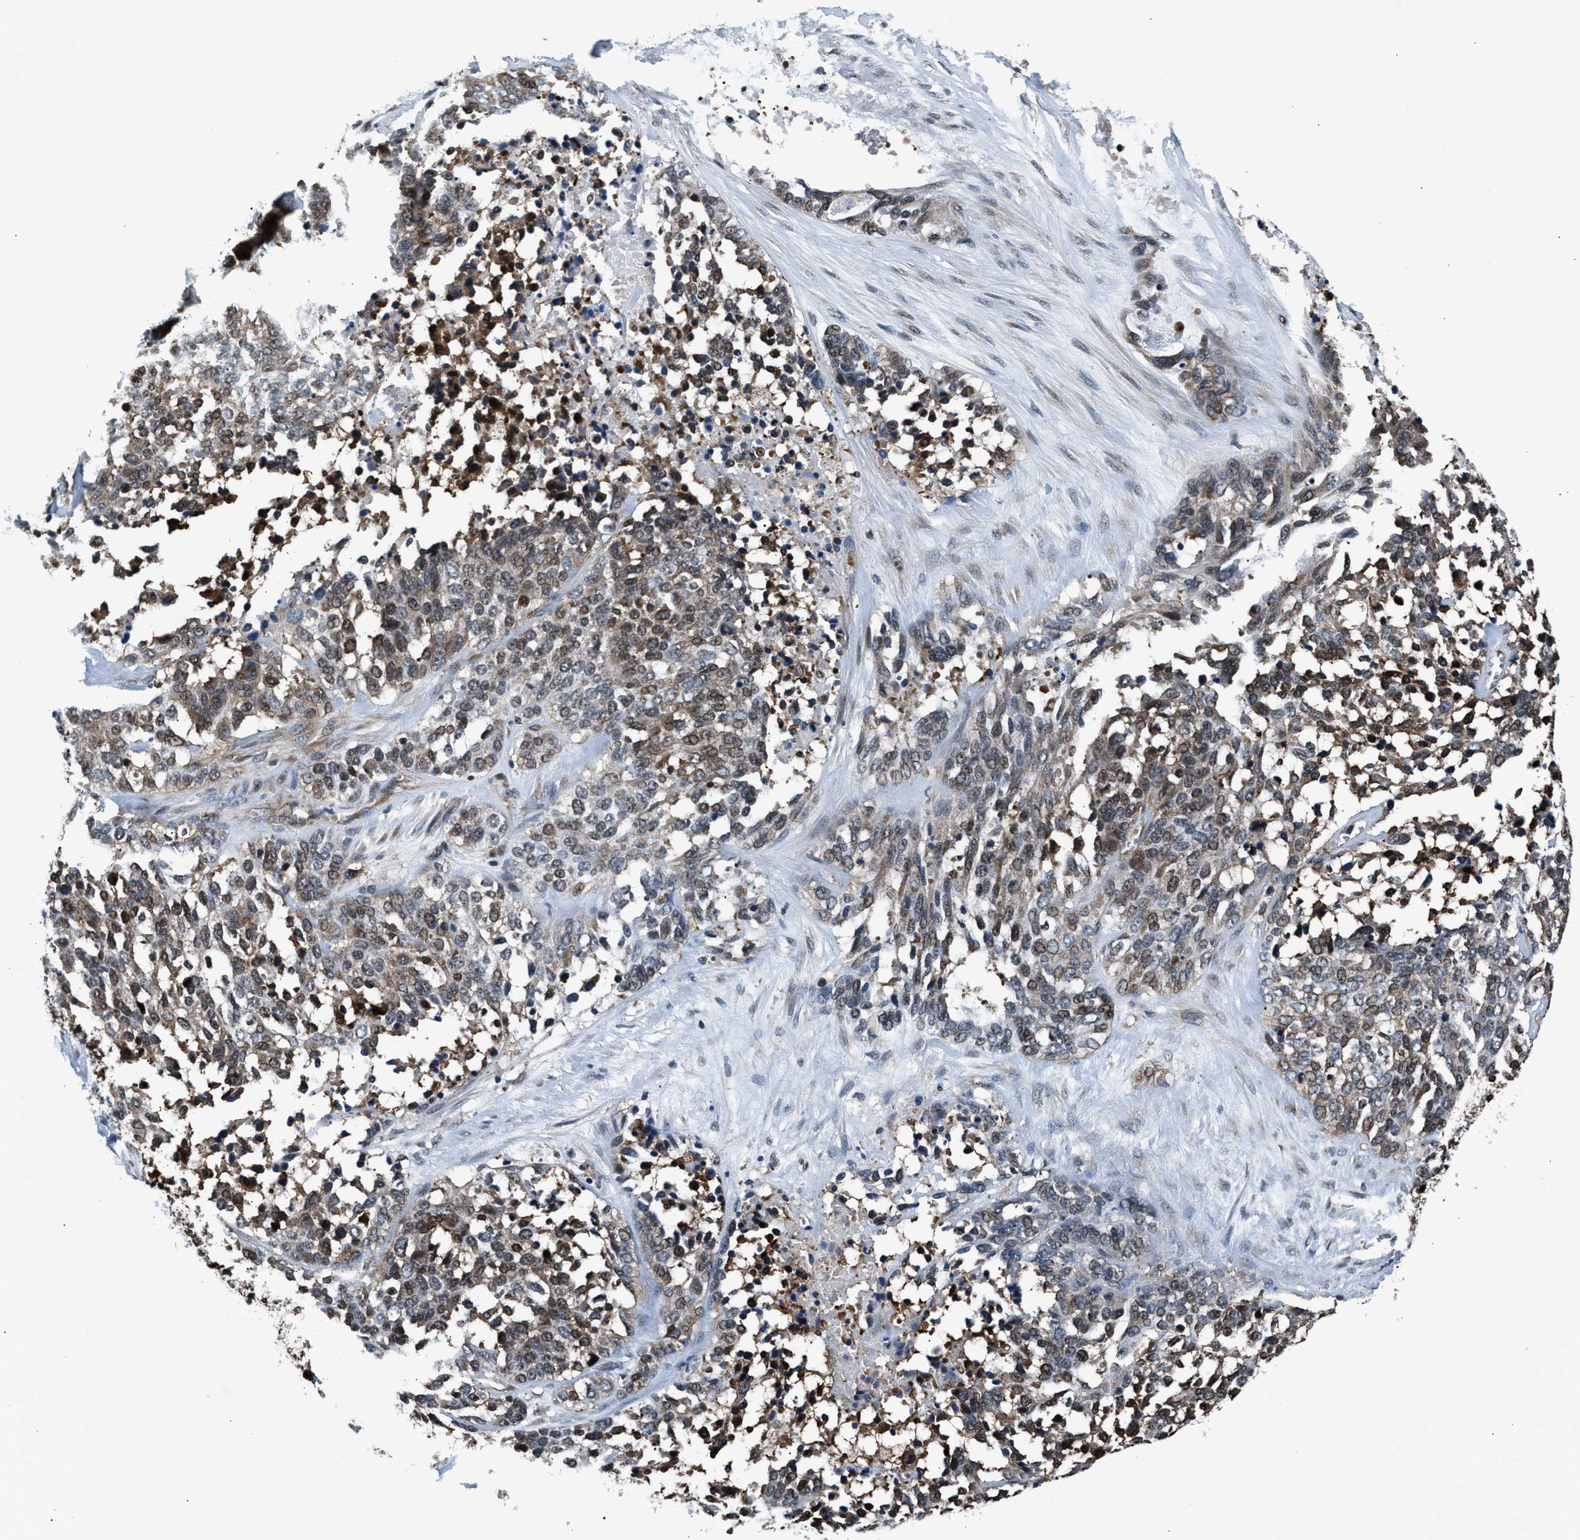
{"staining": {"intensity": "weak", "quantity": ">75%", "location": "cytoplasmic/membranous,nuclear"}, "tissue": "ovarian cancer", "cell_type": "Tumor cells", "image_type": "cancer", "snomed": [{"axis": "morphology", "description": "Cystadenocarcinoma, serous, NOS"}, {"axis": "topography", "description": "Ovary"}], "caption": "Immunohistochemical staining of human serous cystadenocarcinoma (ovarian) displays low levels of weak cytoplasmic/membranous and nuclear positivity in about >75% of tumor cells. (DAB (3,3'-diaminobenzidine) IHC, brown staining for protein, blue staining for nuclei).", "gene": "RBM33", "patient": {"sex": "female", "age": 44}}